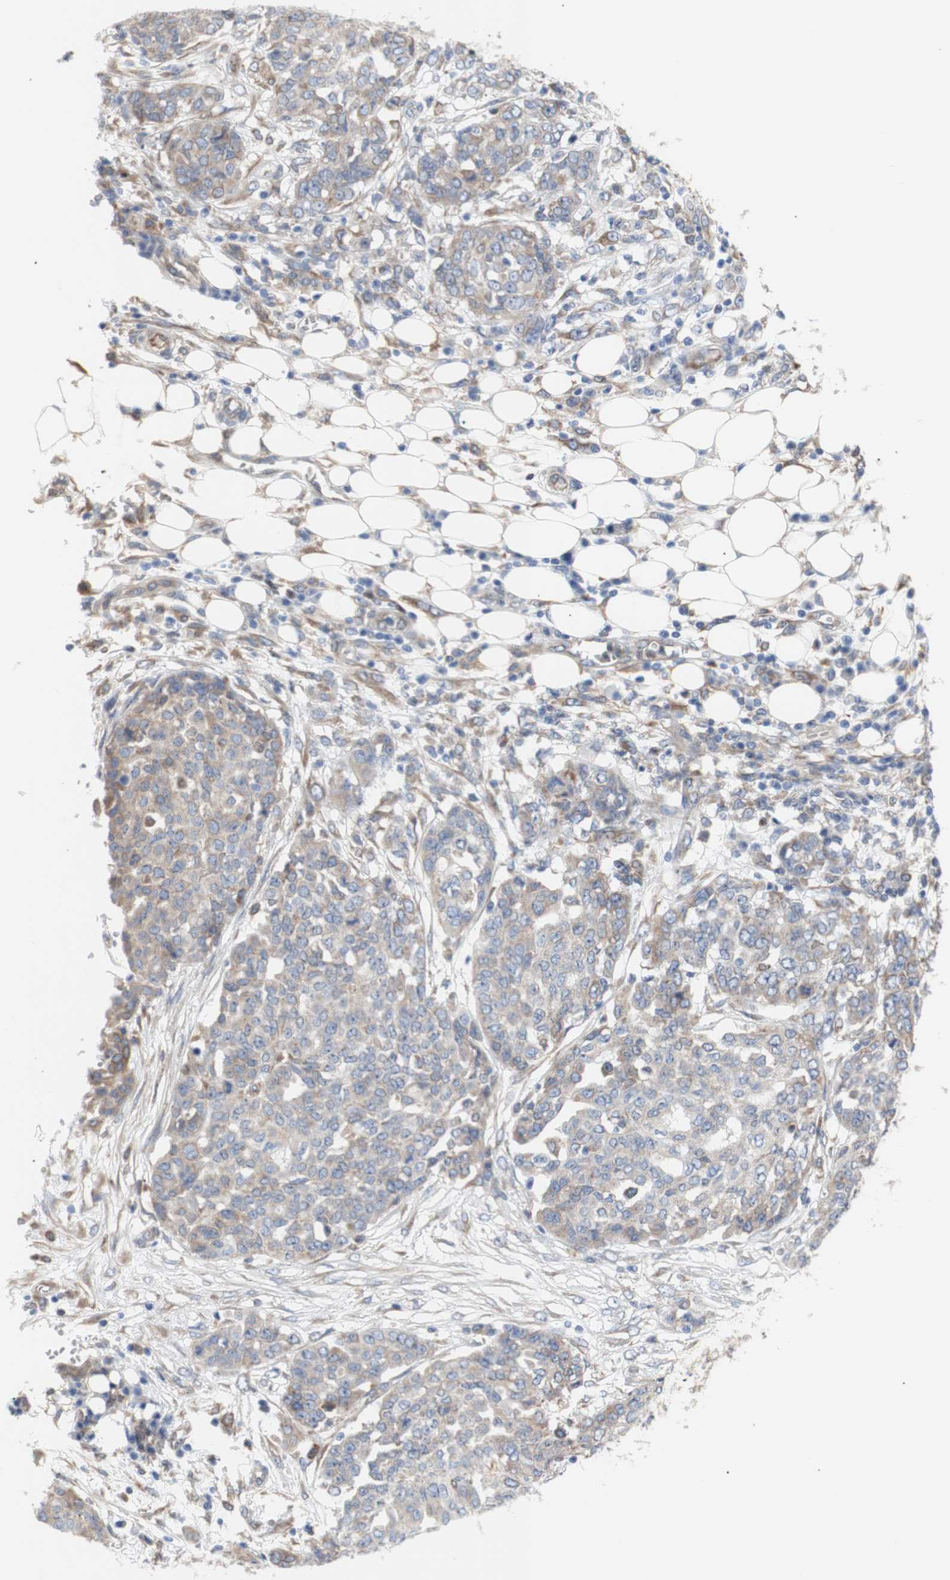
{"staining": {"intensity": "weak", "quantity": ">75%", "location": "cytoplasmic/membranous"}, "tissue": "ovarian cancer", "cell_type": "Tumor cells", "image_type": "cancer", "snomed": [{"axis": "morphology", "description": "Cystadenocarcinoma, serous, NOS"}, {"axis": "topography", "description": "Soft tissue"}, {"axis": "topography", "description": "Ovary"}], "caption": "A brown stain shows weak cytoplasmic/membranous staining of a protein in serous cystadenocarcinoma (ovarian) tumor cells. (IHC, brightfield microscopy, high magnification).", "gene": "ERLIN1", "patient": {"sex": "female", "age": 57}}